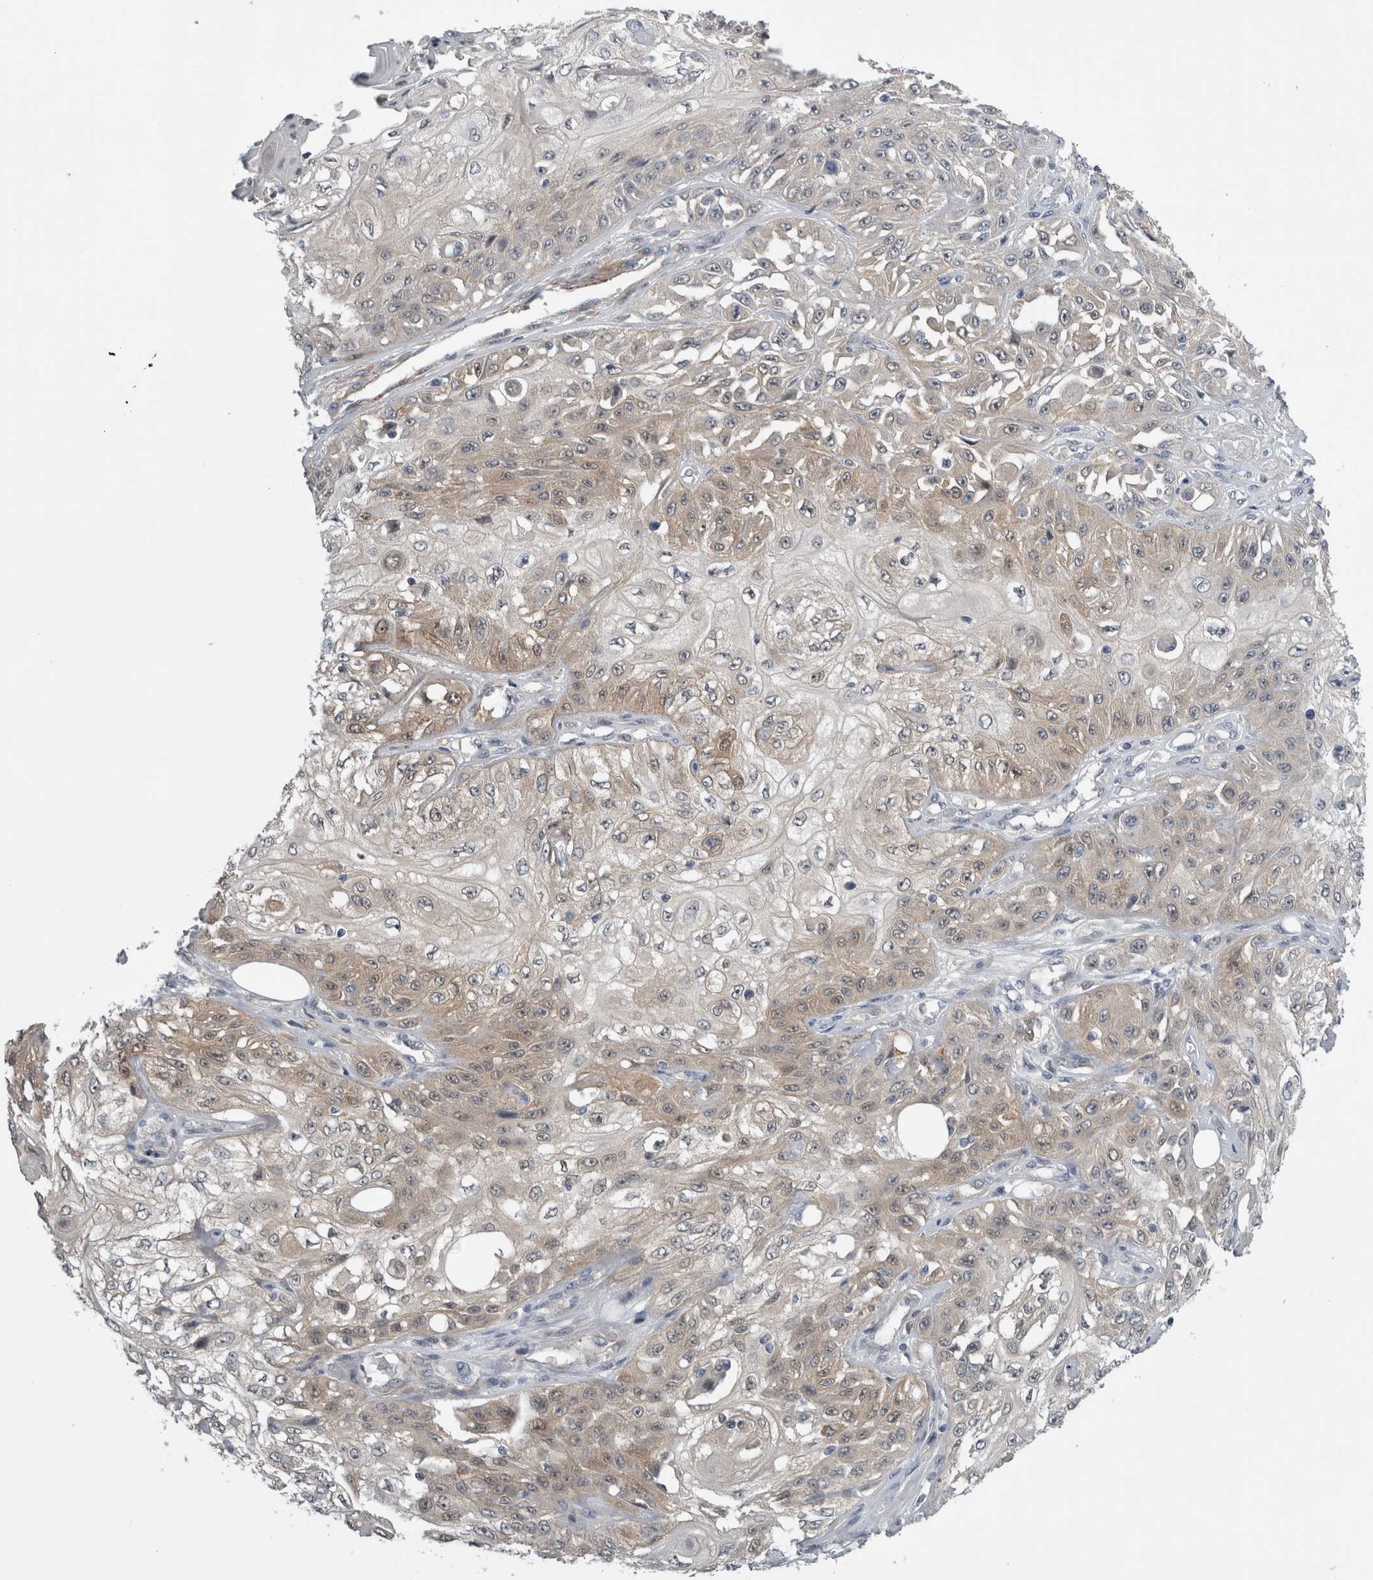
{"staining": {"intensity": "weak", "quantity": "25%-75%", "location": "cytoplasmic/membranous"}, "tissue": "skin cancer", "cell_type": "Tumor cells", "image_type": "cancer", "snomed": [{"axis": "morphology", "description": "Squamous cell carcinoma, NOS"}, {"axis": "morphology", "description": "Squamous cell carcinoma, metastatic, NOS"}, {"axis": "topography", "description": "Skin"}, {"axis": "topography", "description": "Lymph node"}], "caption": "A brown stain labels weak cytoplasmic/membranous expression of a protein in skin squamous cell carcinoma tumor cells.", "gene": "NAPRT", "patient": {"sex": "male", "age": 75}}